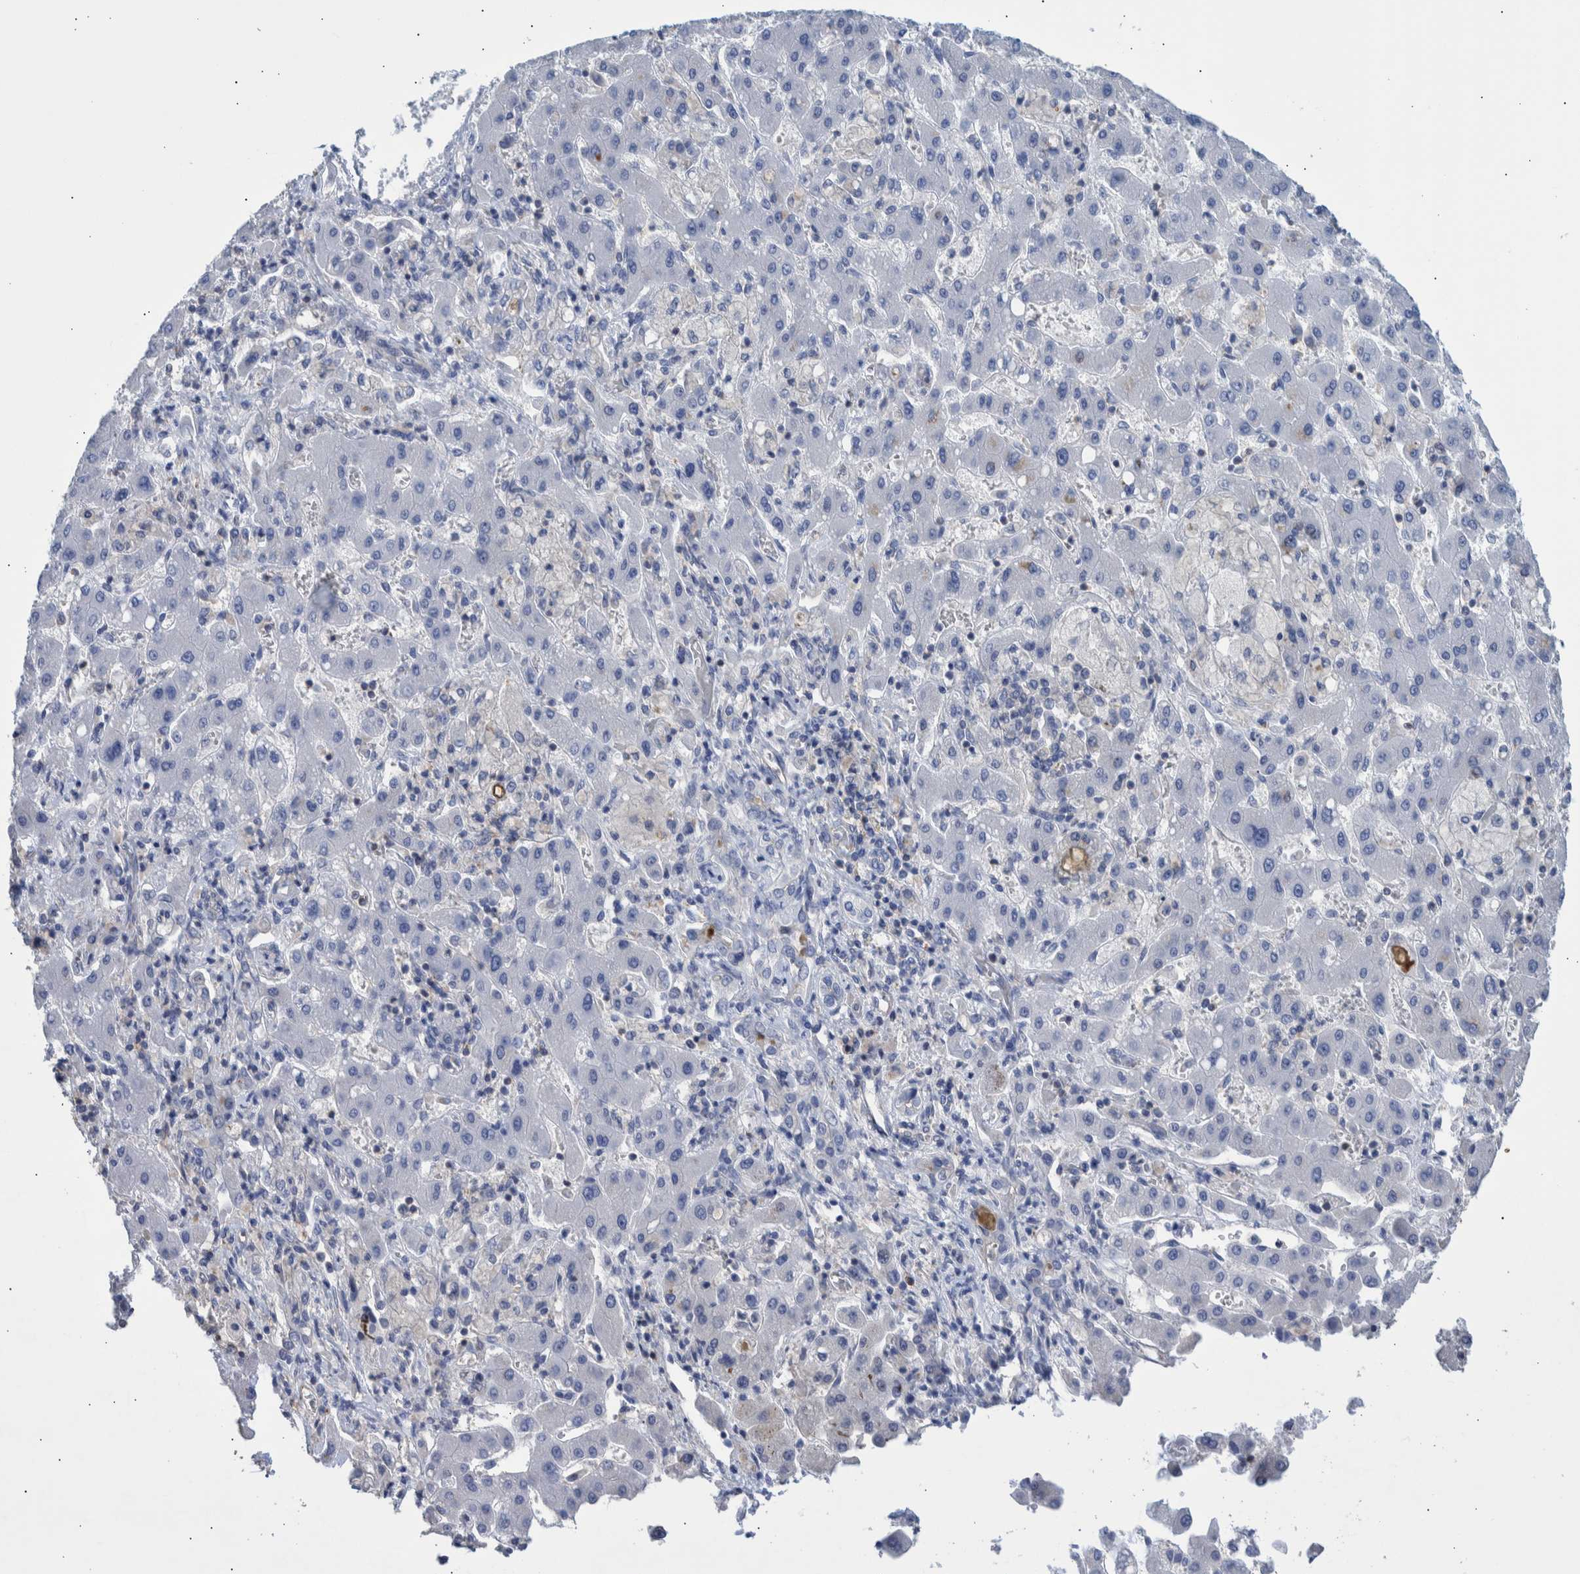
{"staining": {"intensity": "negative", "quantity": "none", "location": "none"}, "tissue": "liver cancer", "cell_type": "Tumor cells", "image_type": "cancer", "snomed": [{"axis": "morphology", "description": "Cholangiocarcinoma"}, {"axis": "topography", "description": "Liver"}], "caption": "This is an immunohistochemistry photomicrograph of human liver cholangiocarcinoma. There is no expression in tumor cells.", "gene": "PPP3CC", "patient": {"sex": "male", "age": 50}}